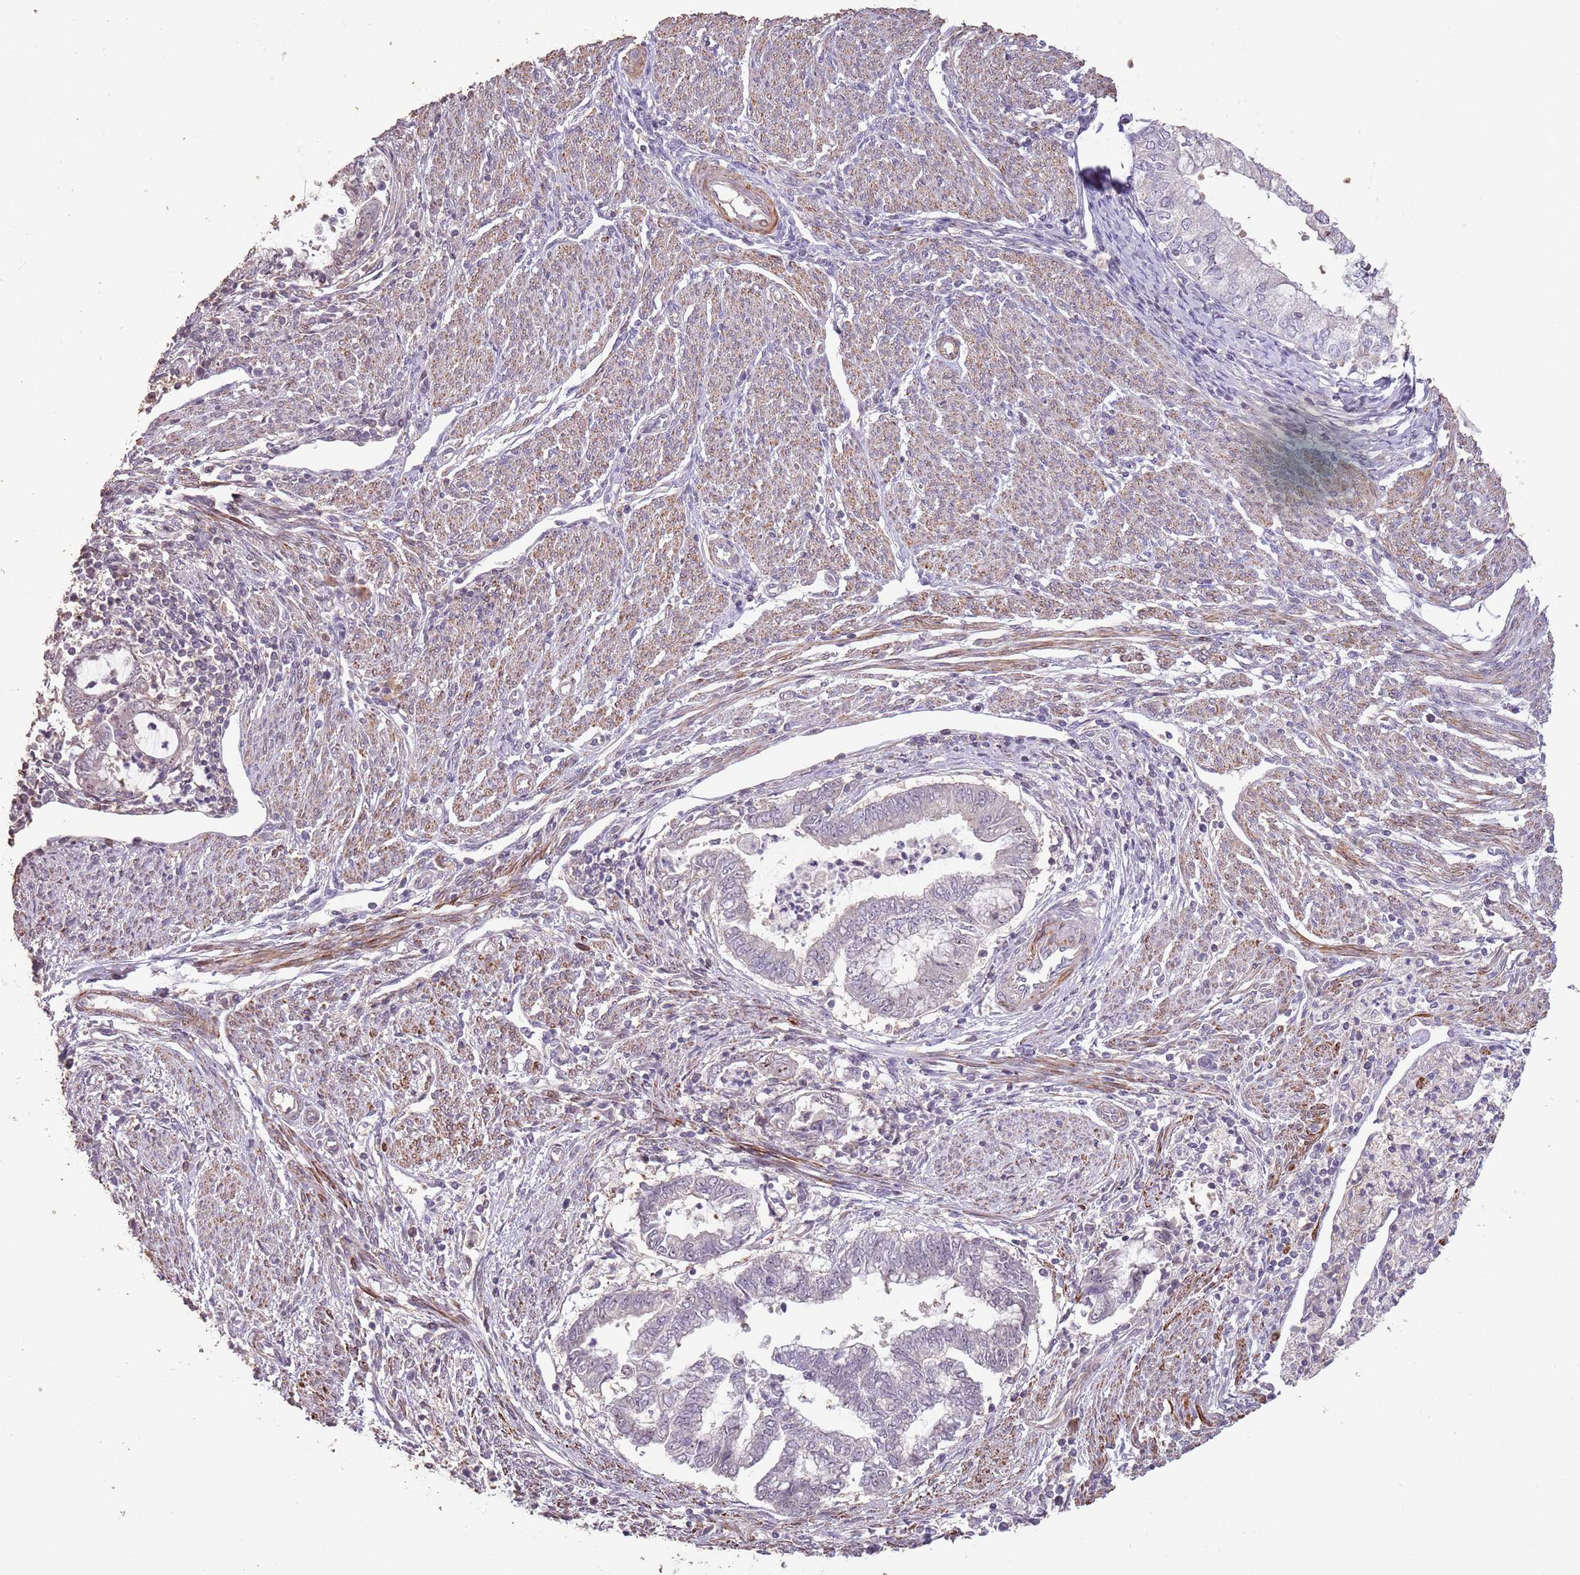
{"staining": {"intensity": "negative", "quantity": "none", "location": "none"}, "tissue": "endometrial cancer", "cell_type": "Tumor cells", "image_type": "cancer", "snomed": [{"axis": "morphology", "description": "Adenocarcinoma, NOS"}, {"axis": "topography", "description": "Endometrium"}], "caption": "Histopathology image shows no significant protein expression in tumor cells of adenocarcinoma (endometrial).", "gene": "ADTRP", "patient": {"sex": "female", "age": 79}}